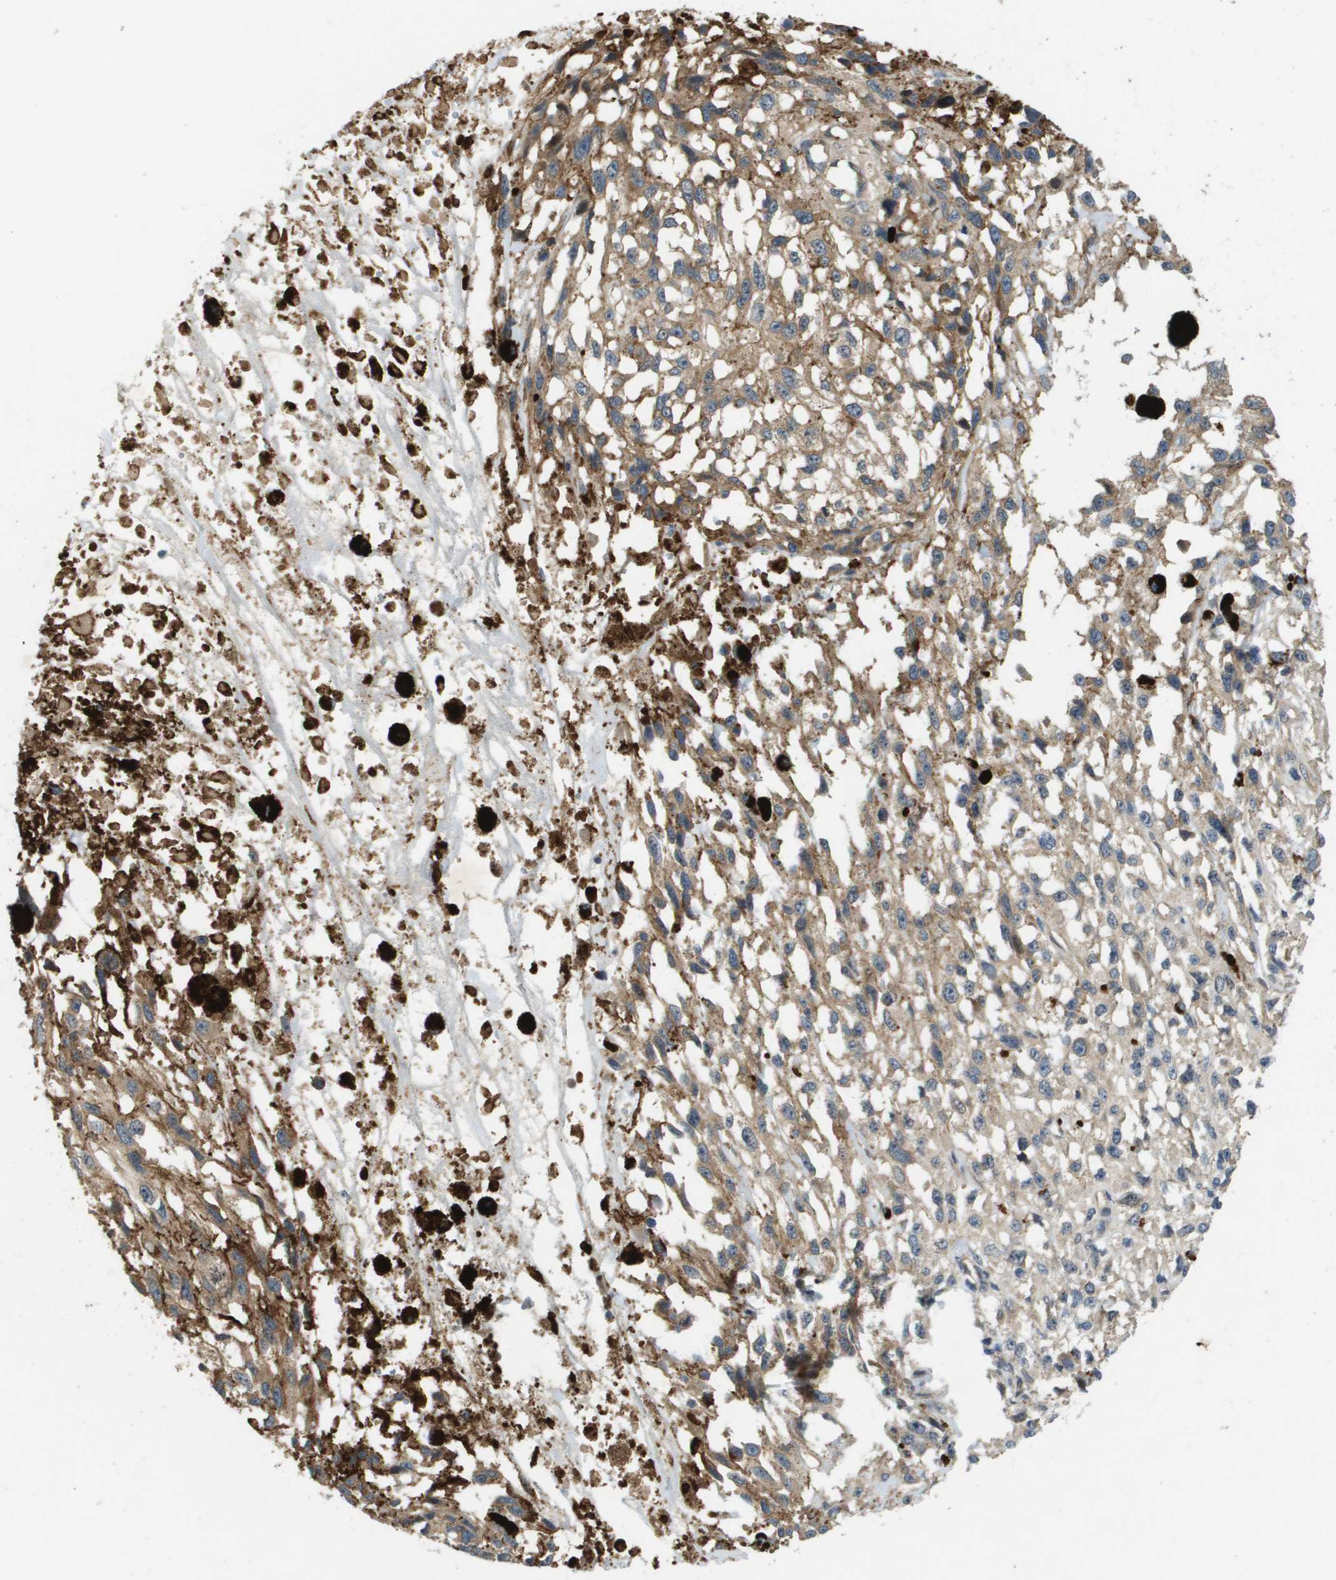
{"staining": {"intensity": "weak", "quantity": ">75%", "location": "cytoplasmic/membranous"}, "tissue": "melanoma", "cell_type": "Tumor cells", "image_type": "cancer", "snomed": [{"axis": "morphology", "description": "Malignant melanoma, Metastatic site"}, {"axis": "topography", "description": "Lymph node"}], "caption": "Immunohistochemical staining of human melanoma reveals low levels of weak cytoplasmic/membranous protein staining in approximately >75% of tumor cells.", "gene": "PGAP3", "patient": {"sex": "male", "age": 59}}